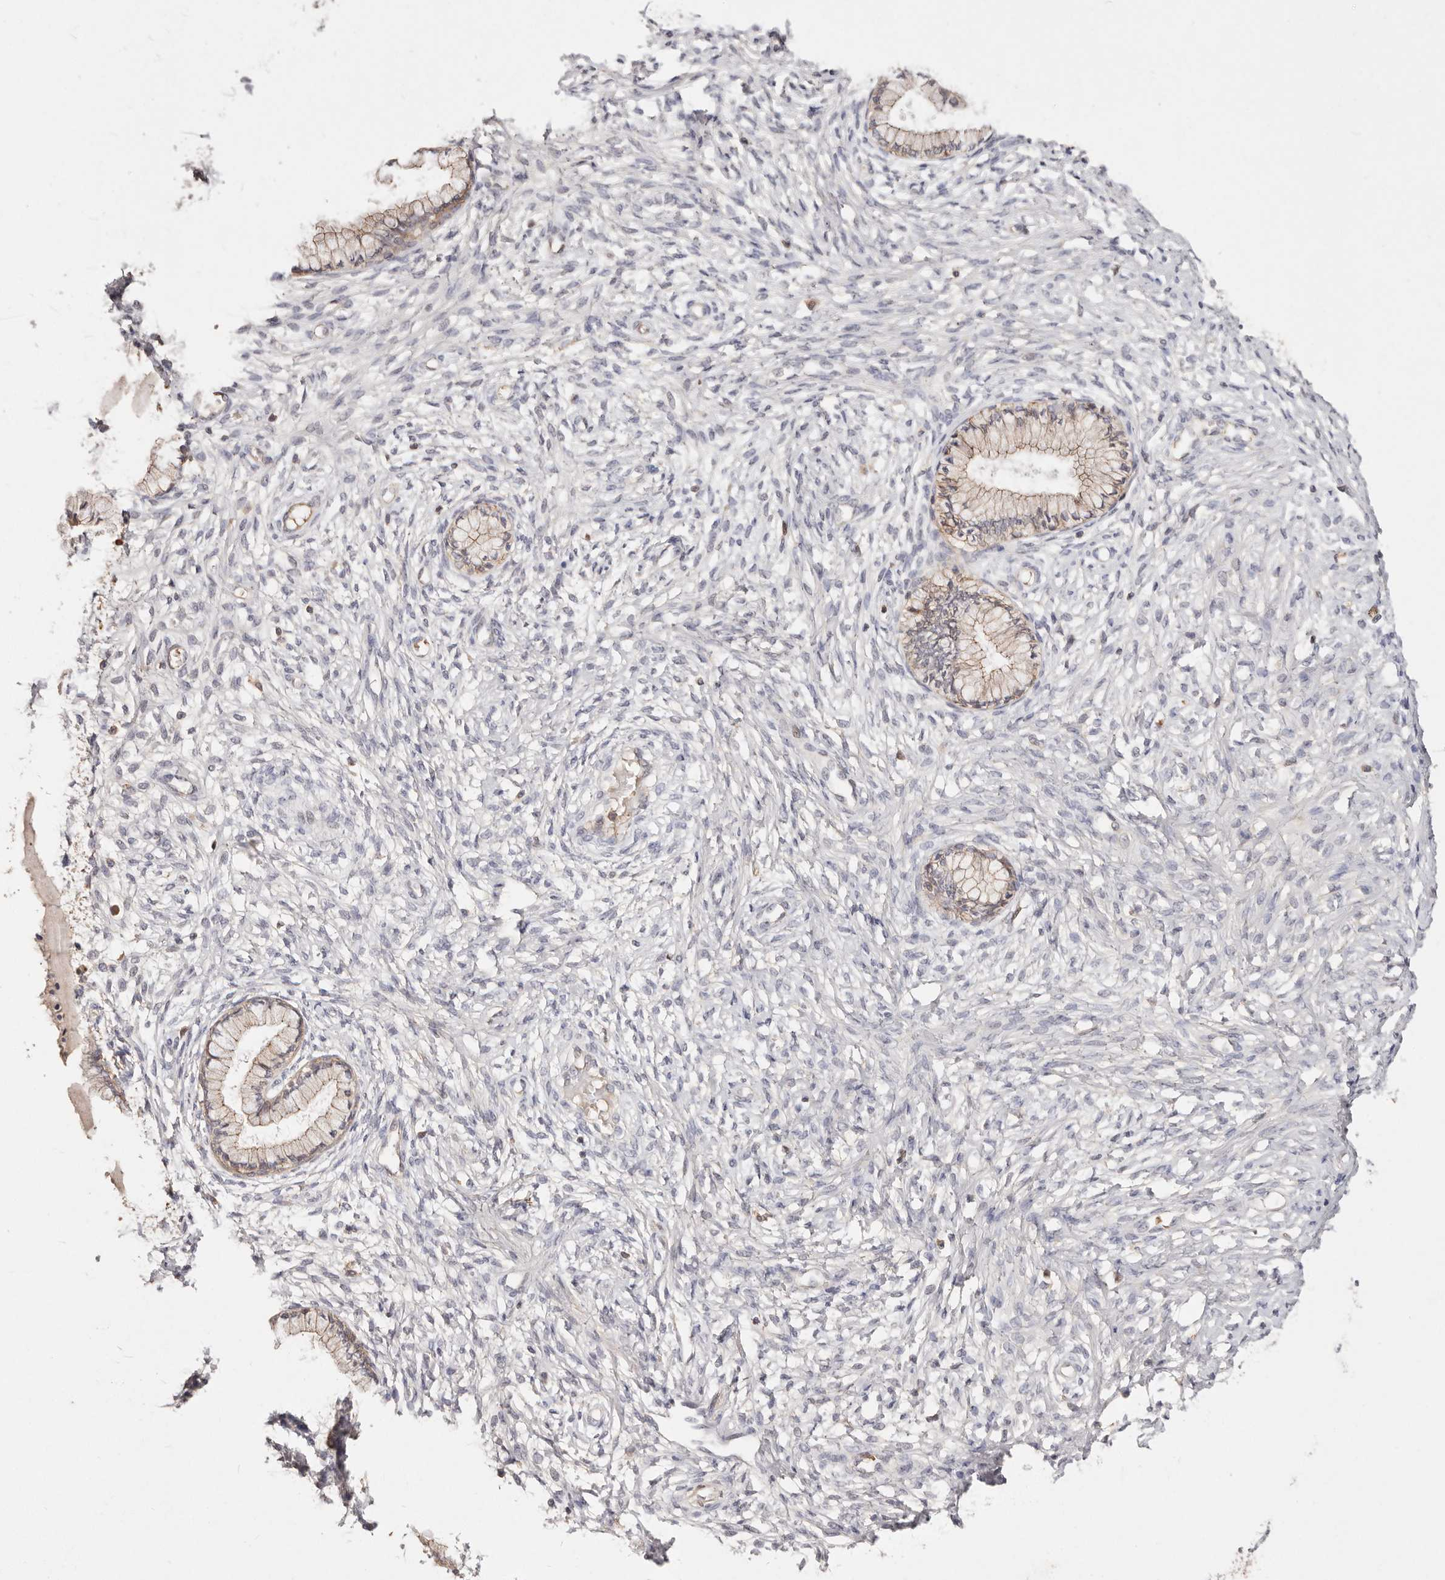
{"staining": {"intensity": "weak", "quantity": "25%-75%", "location": "cytoplasmic/membranous"}, "tissue": "cervix", "cell_type": "Glandular cells", "image_type": "normal", "snomed": [{"axis": "morphology", "description": "Normal tissue, NOS"}, {"axis": "topography", "description": "Cervix"}], "caption": "DAB (3,3'-diaminobenzidine) immunohistochemical staining of benign cervix demonstrates weak cytoplasmic/membranous protein staining in approximately 25%-75% of glandular cells.", "gene": "CXADR", "patient": {"sex": "female", "age": 36}}